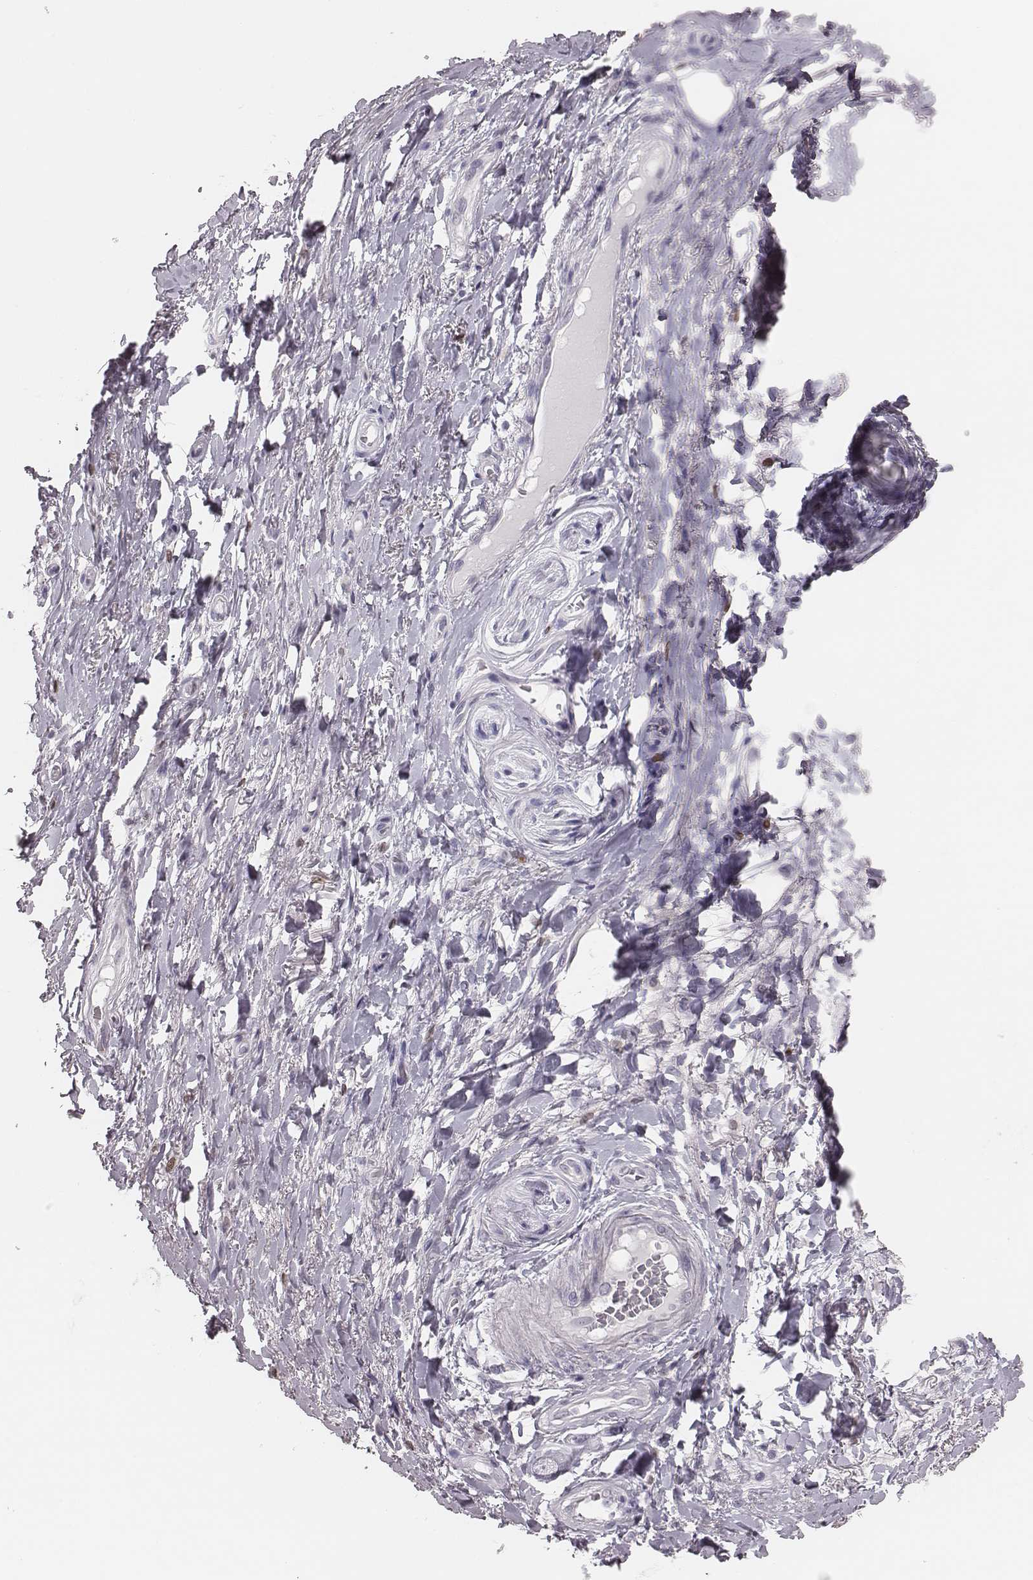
{"staining": {"intensity": "negative", "quantity": "none", "location": "none"}, "tissue": "adipose tissue", "cell_type": "Adipocytes", "image_type": "normal", "snomed": [{"axis": "morphology", "description": "Normal tissue, NOS"}, {"axis": "topography", "description": "Anal"}, {"axis": "topography", "description": "Peripheral nerve tissue"}], "caption": "Immunohistochemistry (IHC) histopathology image of benign adipose tissue: adipose tissue stained with DAB demonstrates no significant protein positivity in adipocytes. (Stains: DAB IHC with hematoxylin counter stain, Microscopy: brightfield microscopy at high magnification).", "gene": "ADGRF4", "patient": {"sex": "male", "age": 53}}